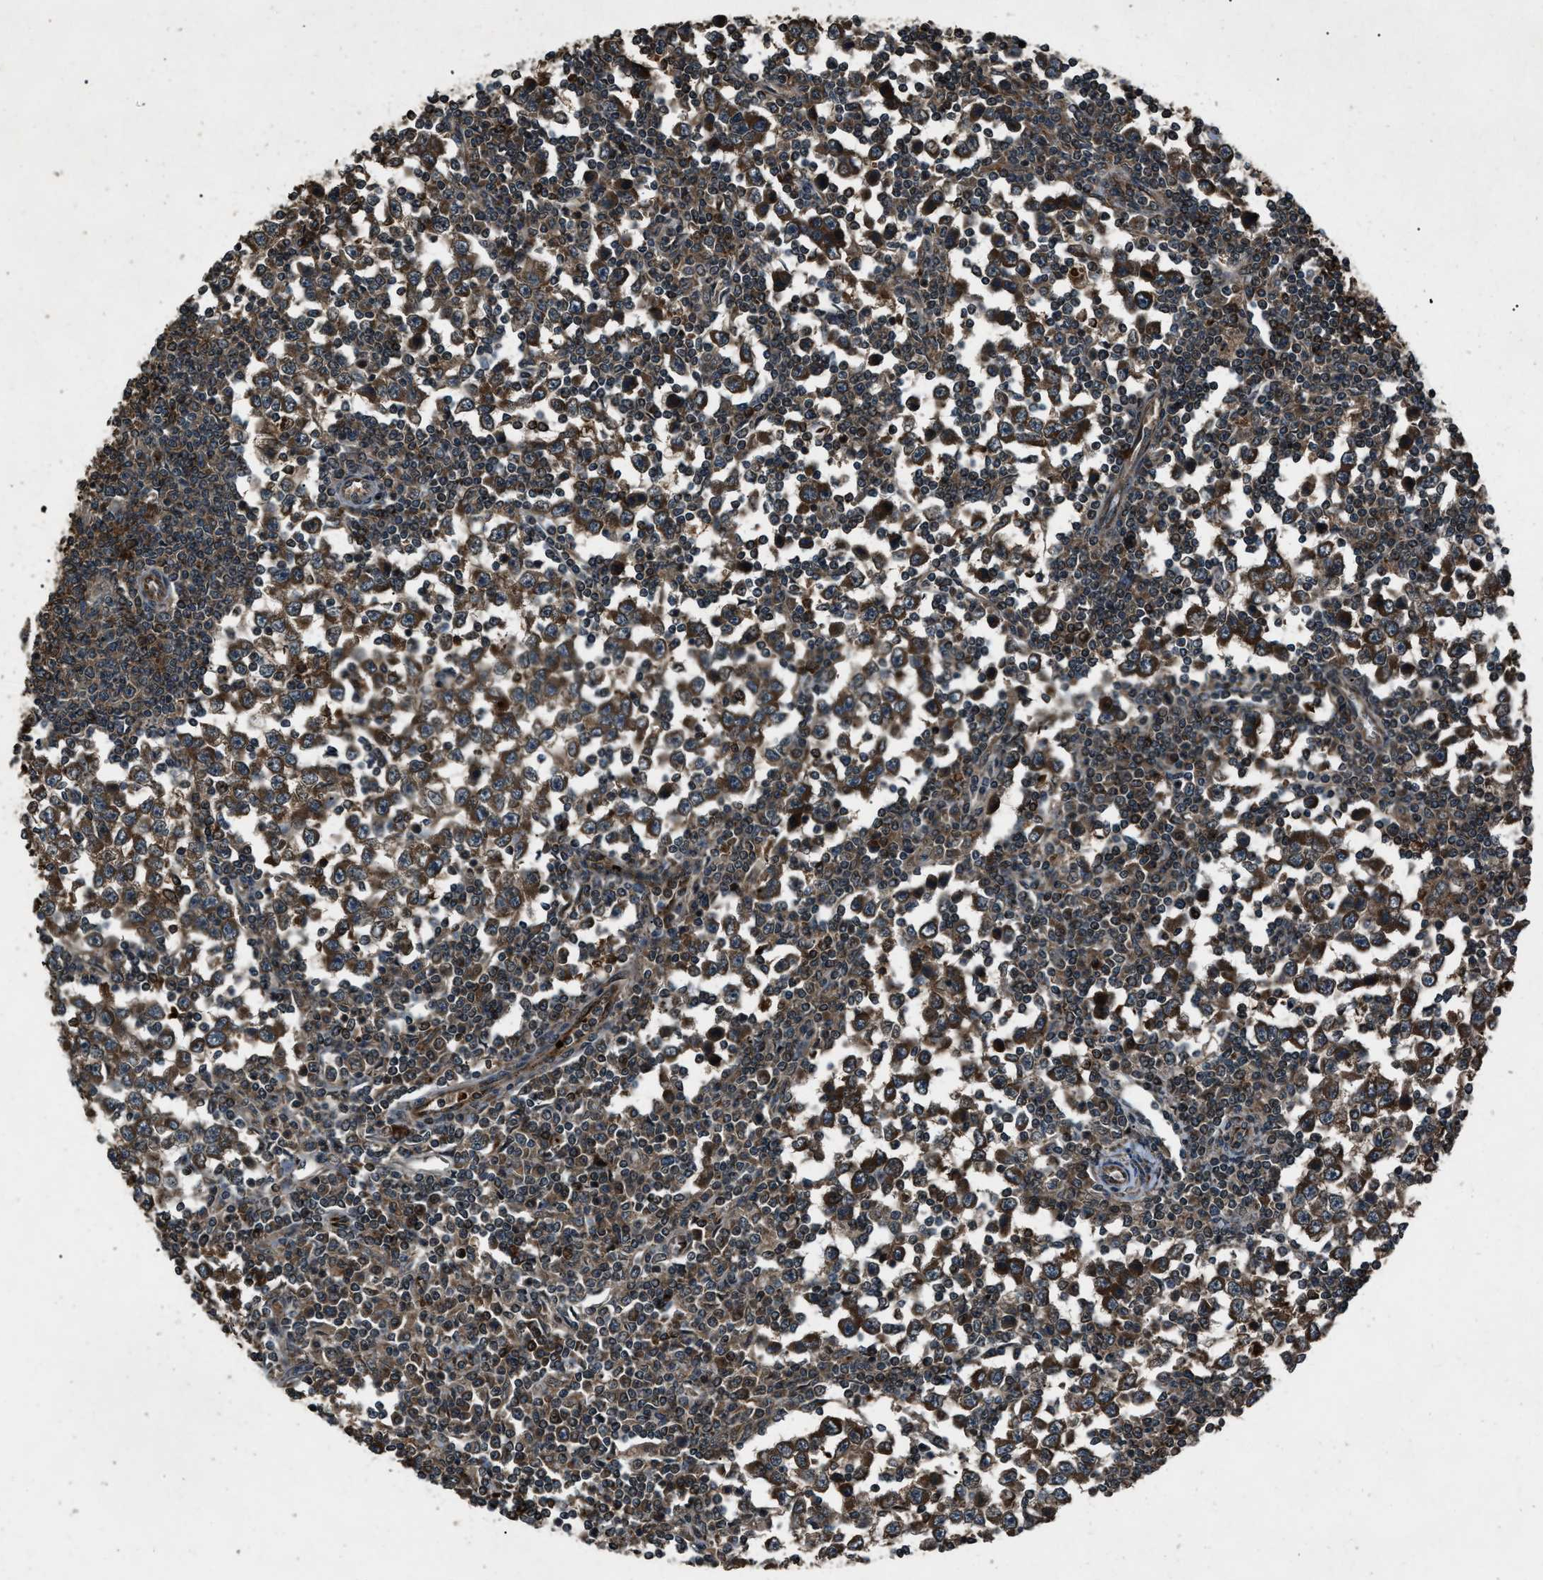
{"staining": {"intensity": "strong", "quantity": ">75%", "location": "cytoplasmic/membranous"}, "tissue": "testis cancer", "cell_type": "Tumor cells", "image_type": "cancer", "snomed": [{"axis": "morphology", "description": "Seminoma, NOS"}, {"axis": "topography", "description": "Testis"}], "caption": "Immunohistochemical staining of seminoma (testis) demonstrates strong cytoplasmic/membranous protein positivity in about >75% of tumor cells.", "gene": "IRAK4", "patient": {"sex": "male", "age": 65}}